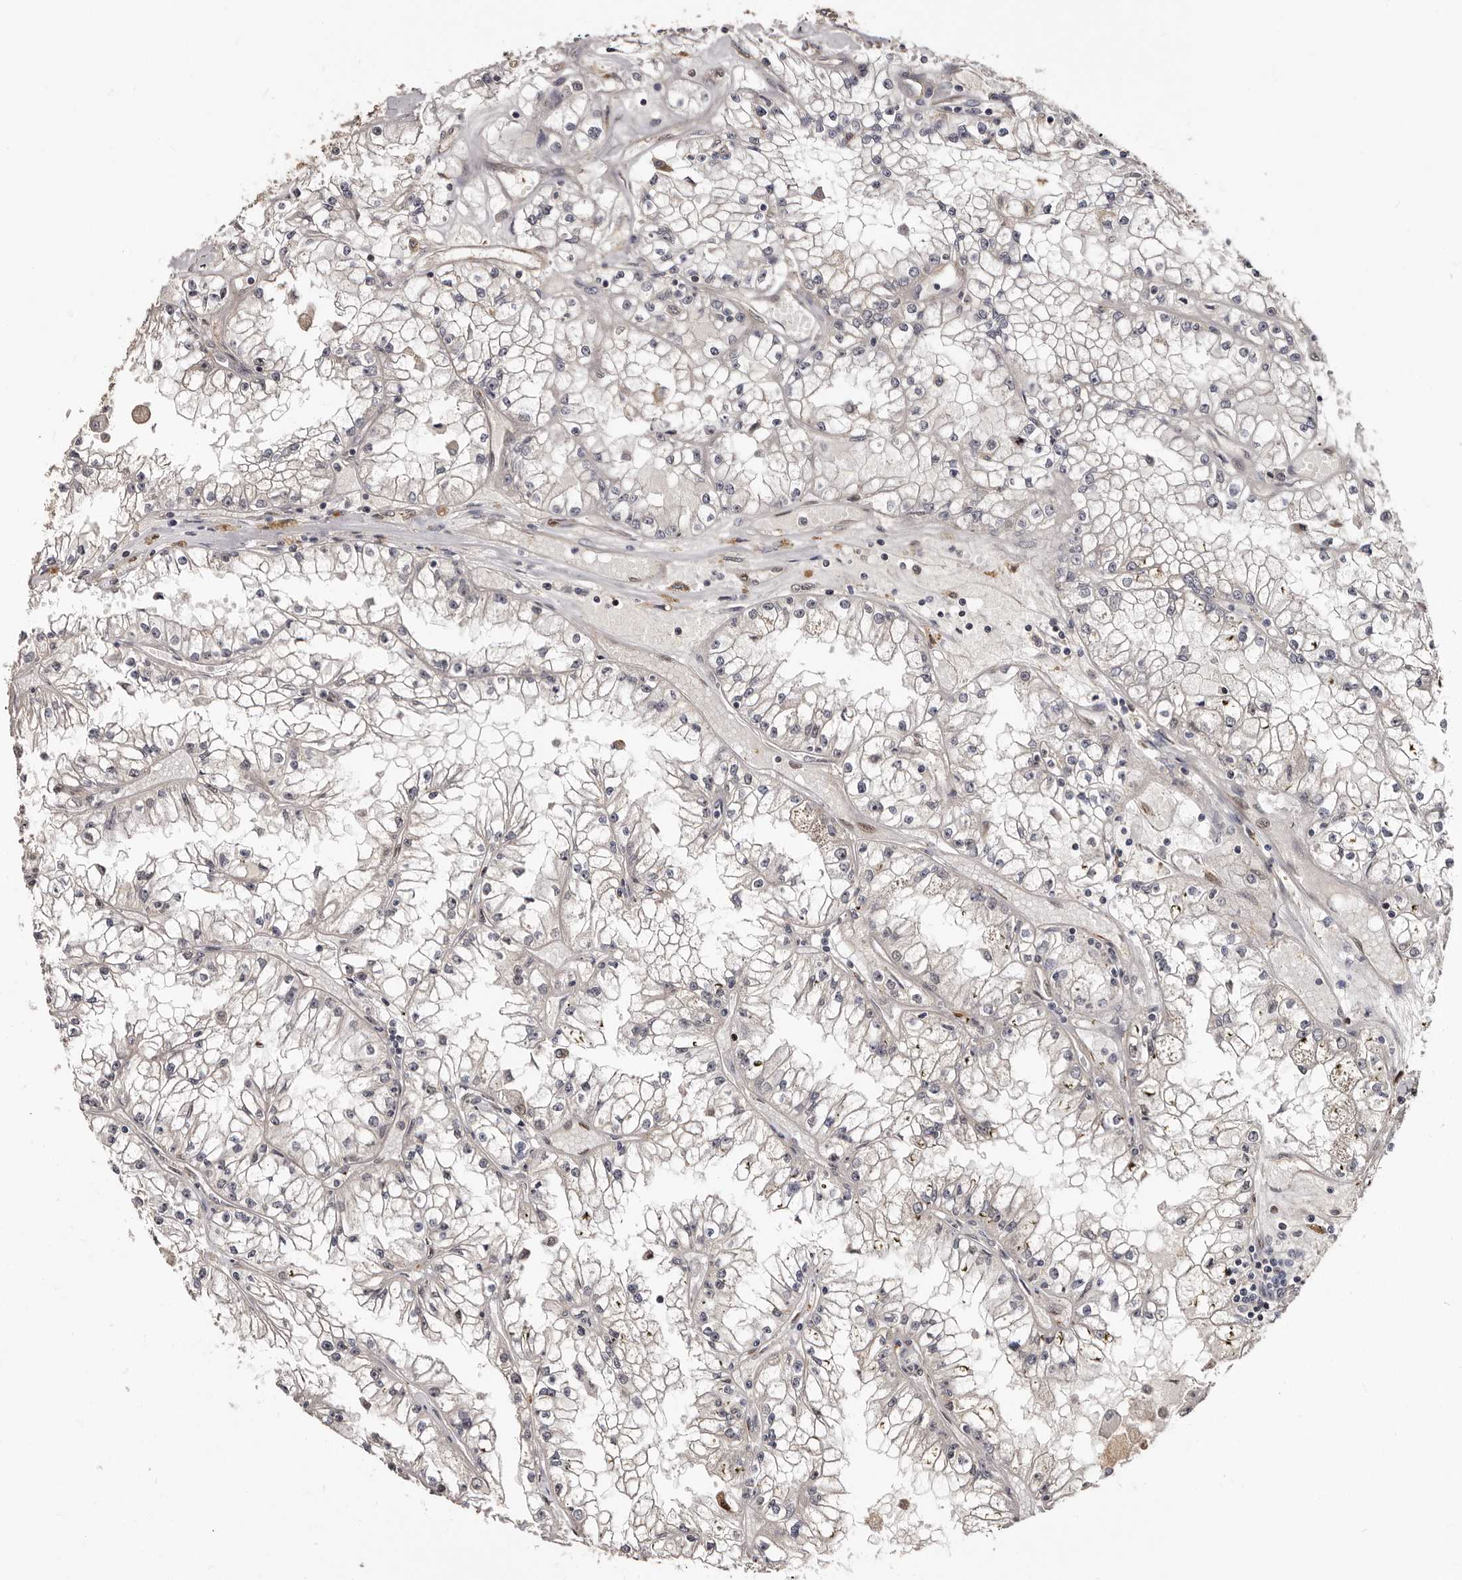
{"staining": {"intensity": "negative", "quantity": "none", "location": "none"}, "tissue": "renal cancer", "cell_type": "Tumor cells", "image_type": "cancer", "snomed": [{"axis": "morphology", "description": "Adenocarcinoma, NOS"}, {"axis": "topography", "description": "Kidney"}], "caption": "Protein analysis of renal cancer displays no significant positivity in tumor cells.", "gene": "TBC1D22B", "patient": {"sex": "male", "age": 56}}